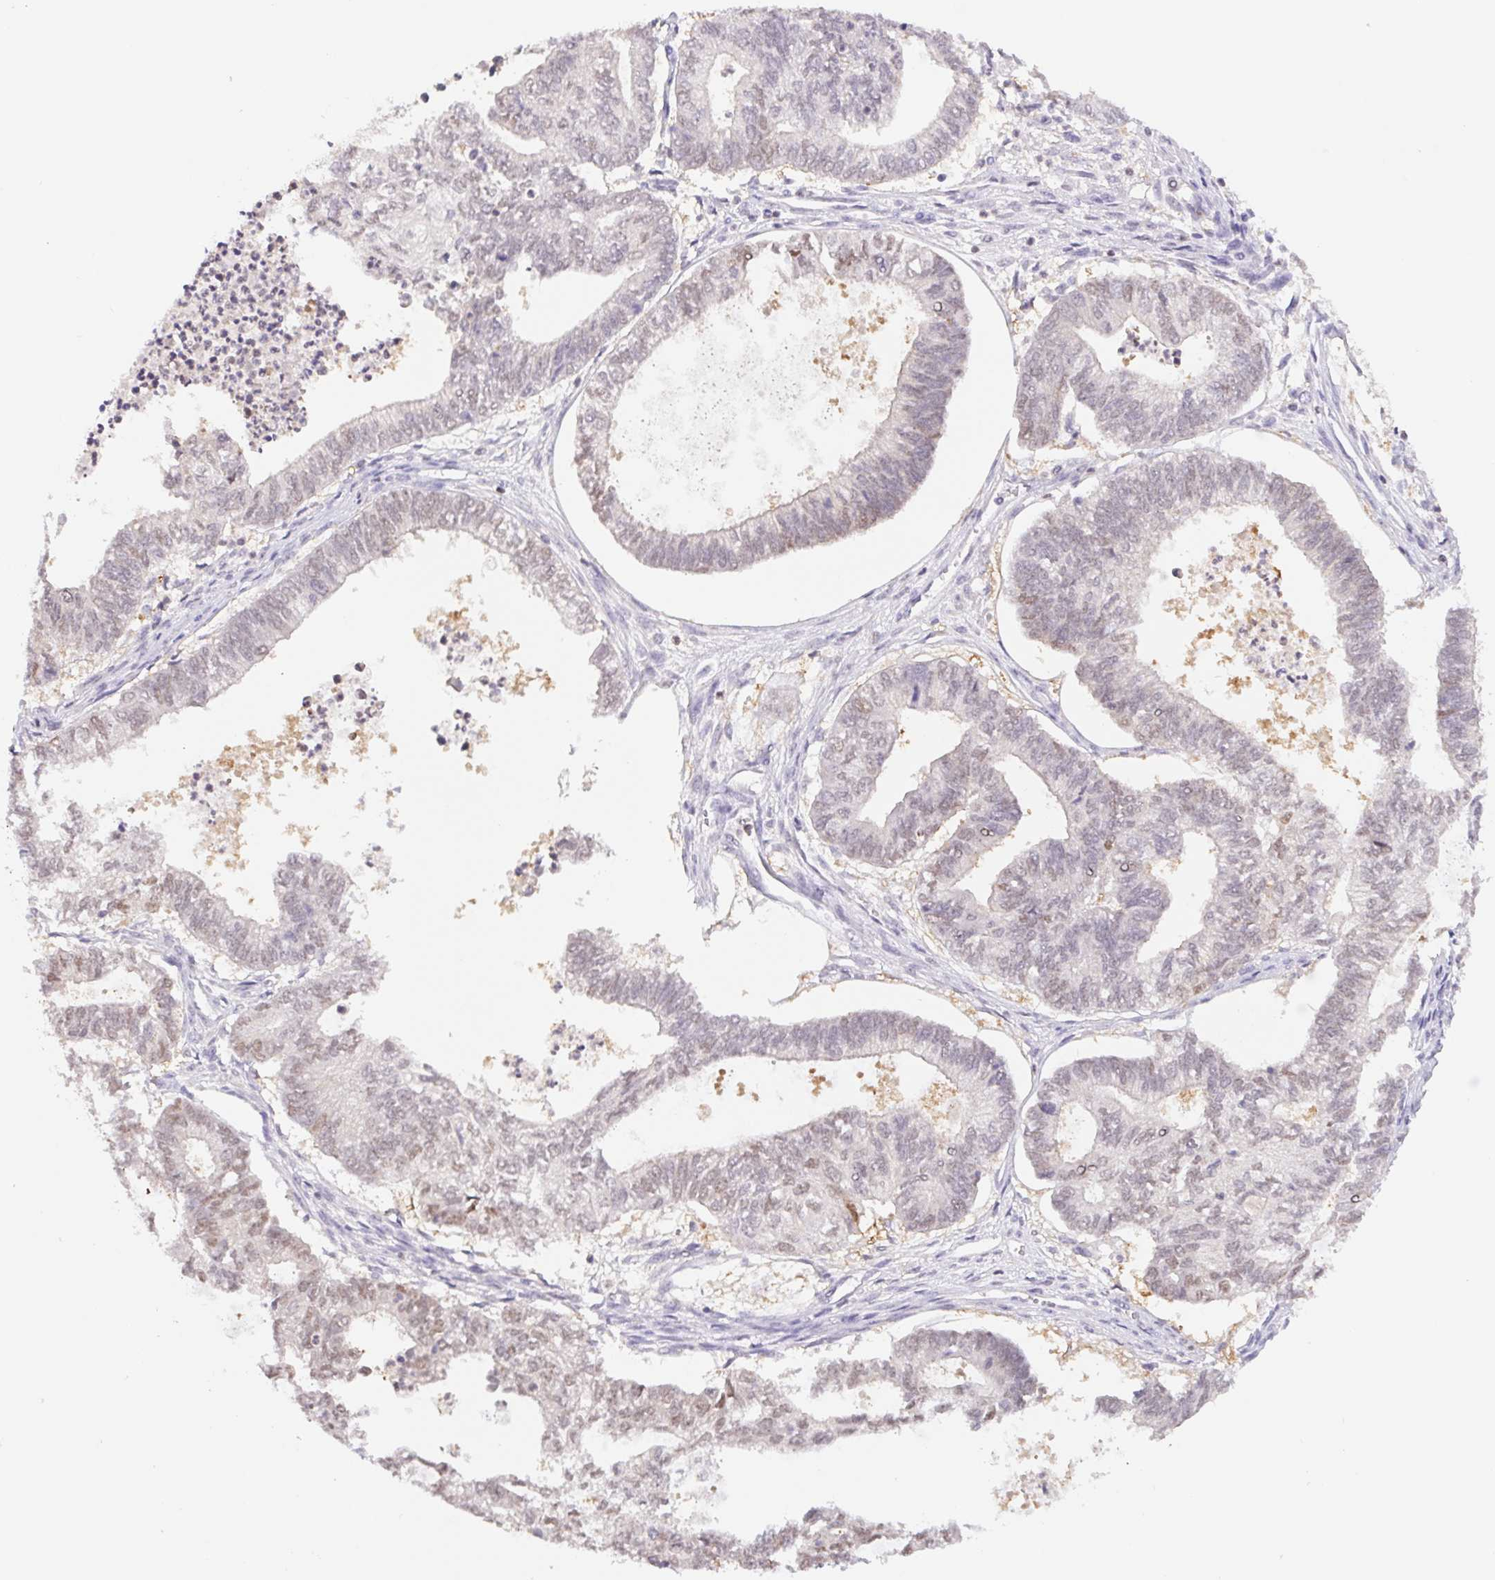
{"staining": {"intensity": "weak", "quantity": "25%-75%", "location": "nuclear"}, "tissue": "ovarian cancer", "cell_type": "Tumor cells", "image_type": "cancer", "snomed": [{"axis": "morphology", "description": "Carcinoma, endometroid"}, {"axis": "topography", "description": "Ovary"}], "caption": "An image of human ovarian endometroid carcinoma stained for a protein exhibits weak nuclear brown staining in tumor cells.", "gene": "L3MBTL4", "patient": {"sex": "female", "age": 64}}